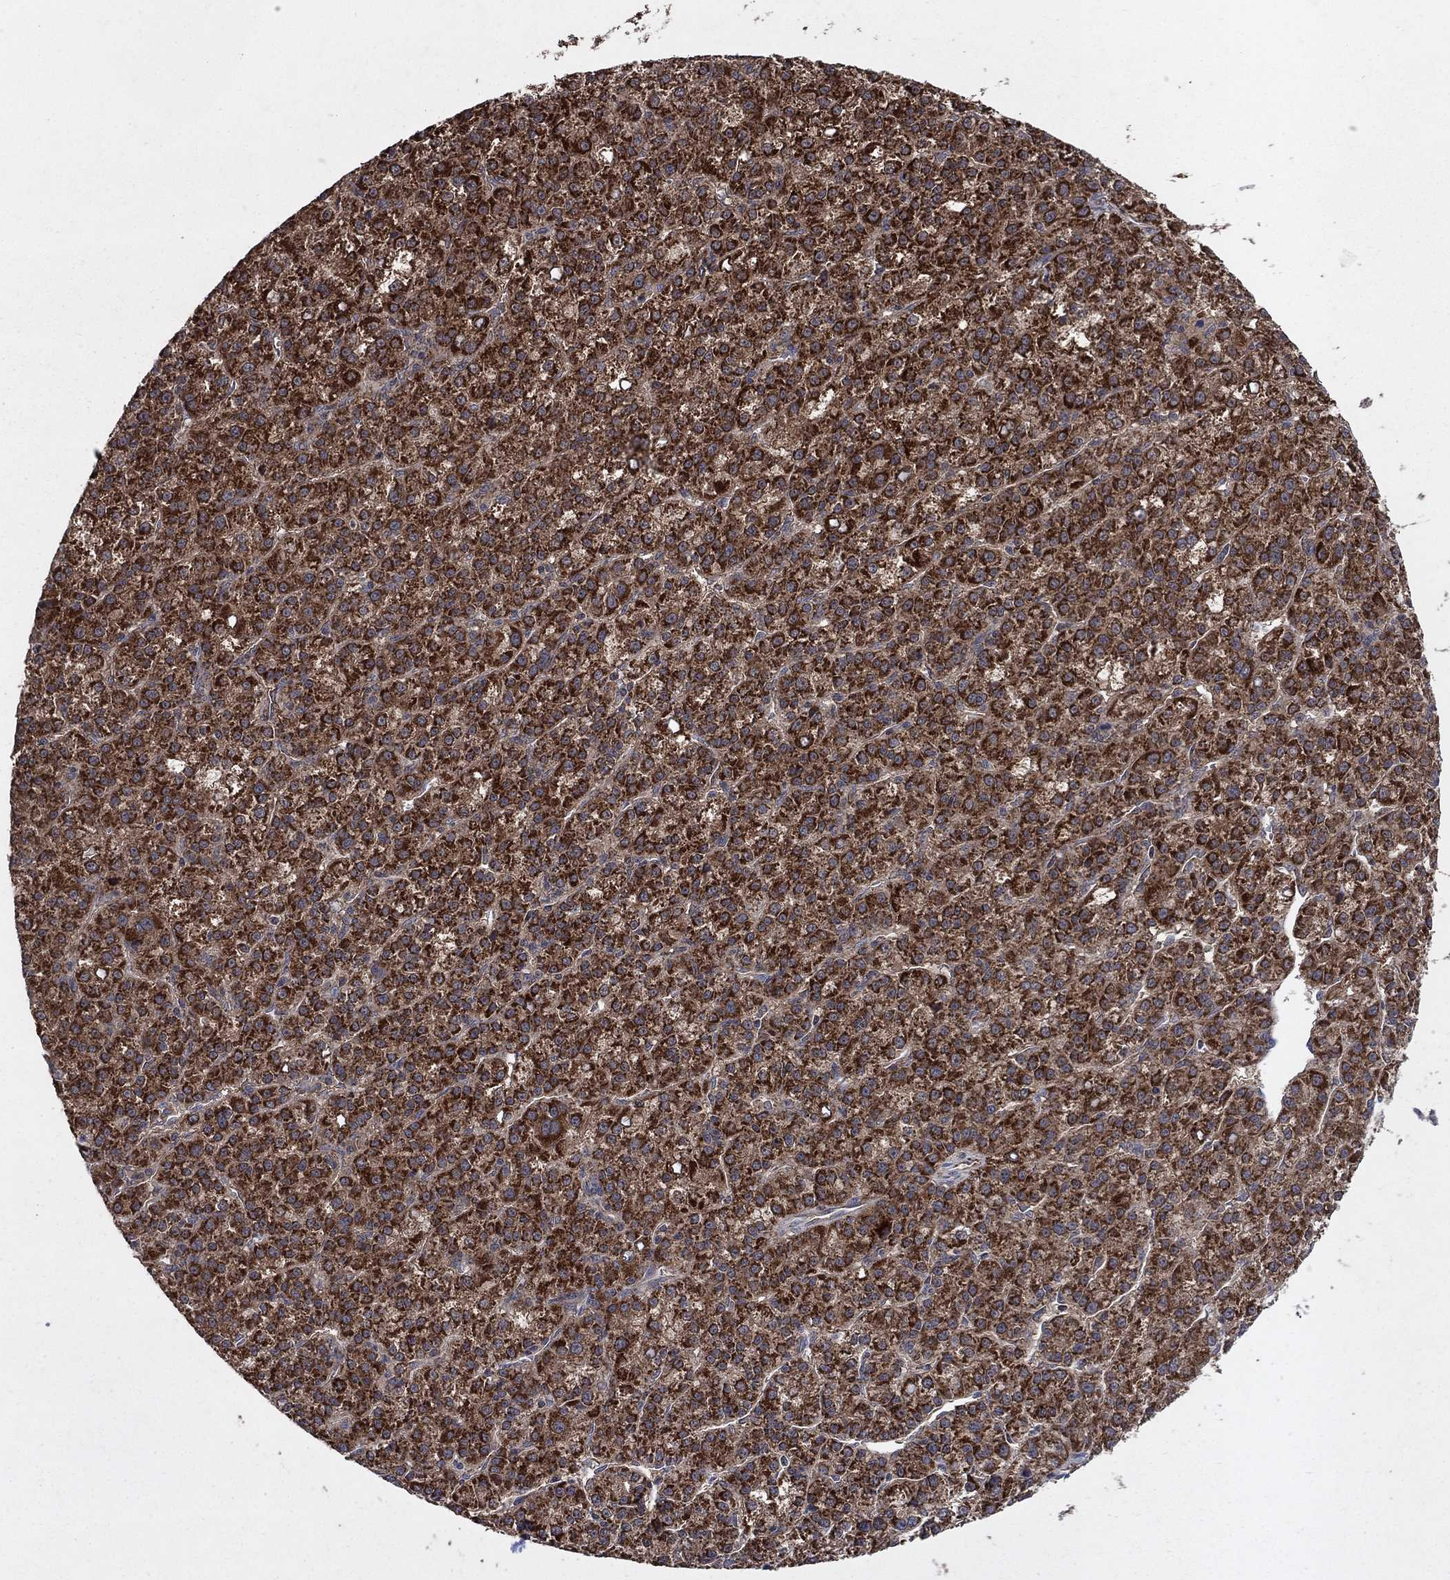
{"staining": {"intensity": "strong", "quantity": ">75%", "location": "cytoplasmic/membranous"}, "tissue": "liver cancer", "cell_type": "Tumor cells", "image_type": "cancer", "snomed": [{"axis": "morphology", "description": "Carcinoma, Hepatocellular, NOS"}, {"axis": "topography", "description": "Liver"}], "caption": "An IHC photomicrograph of tumor tissue is shown. Protein staining in brown highlights strong cytoplasmic/membranous positivity in liver cancer (hepatocellular carcinoma) within tumor cells.", "gene": "DPH1", "patient": {"sex": "female", "age": 60}}